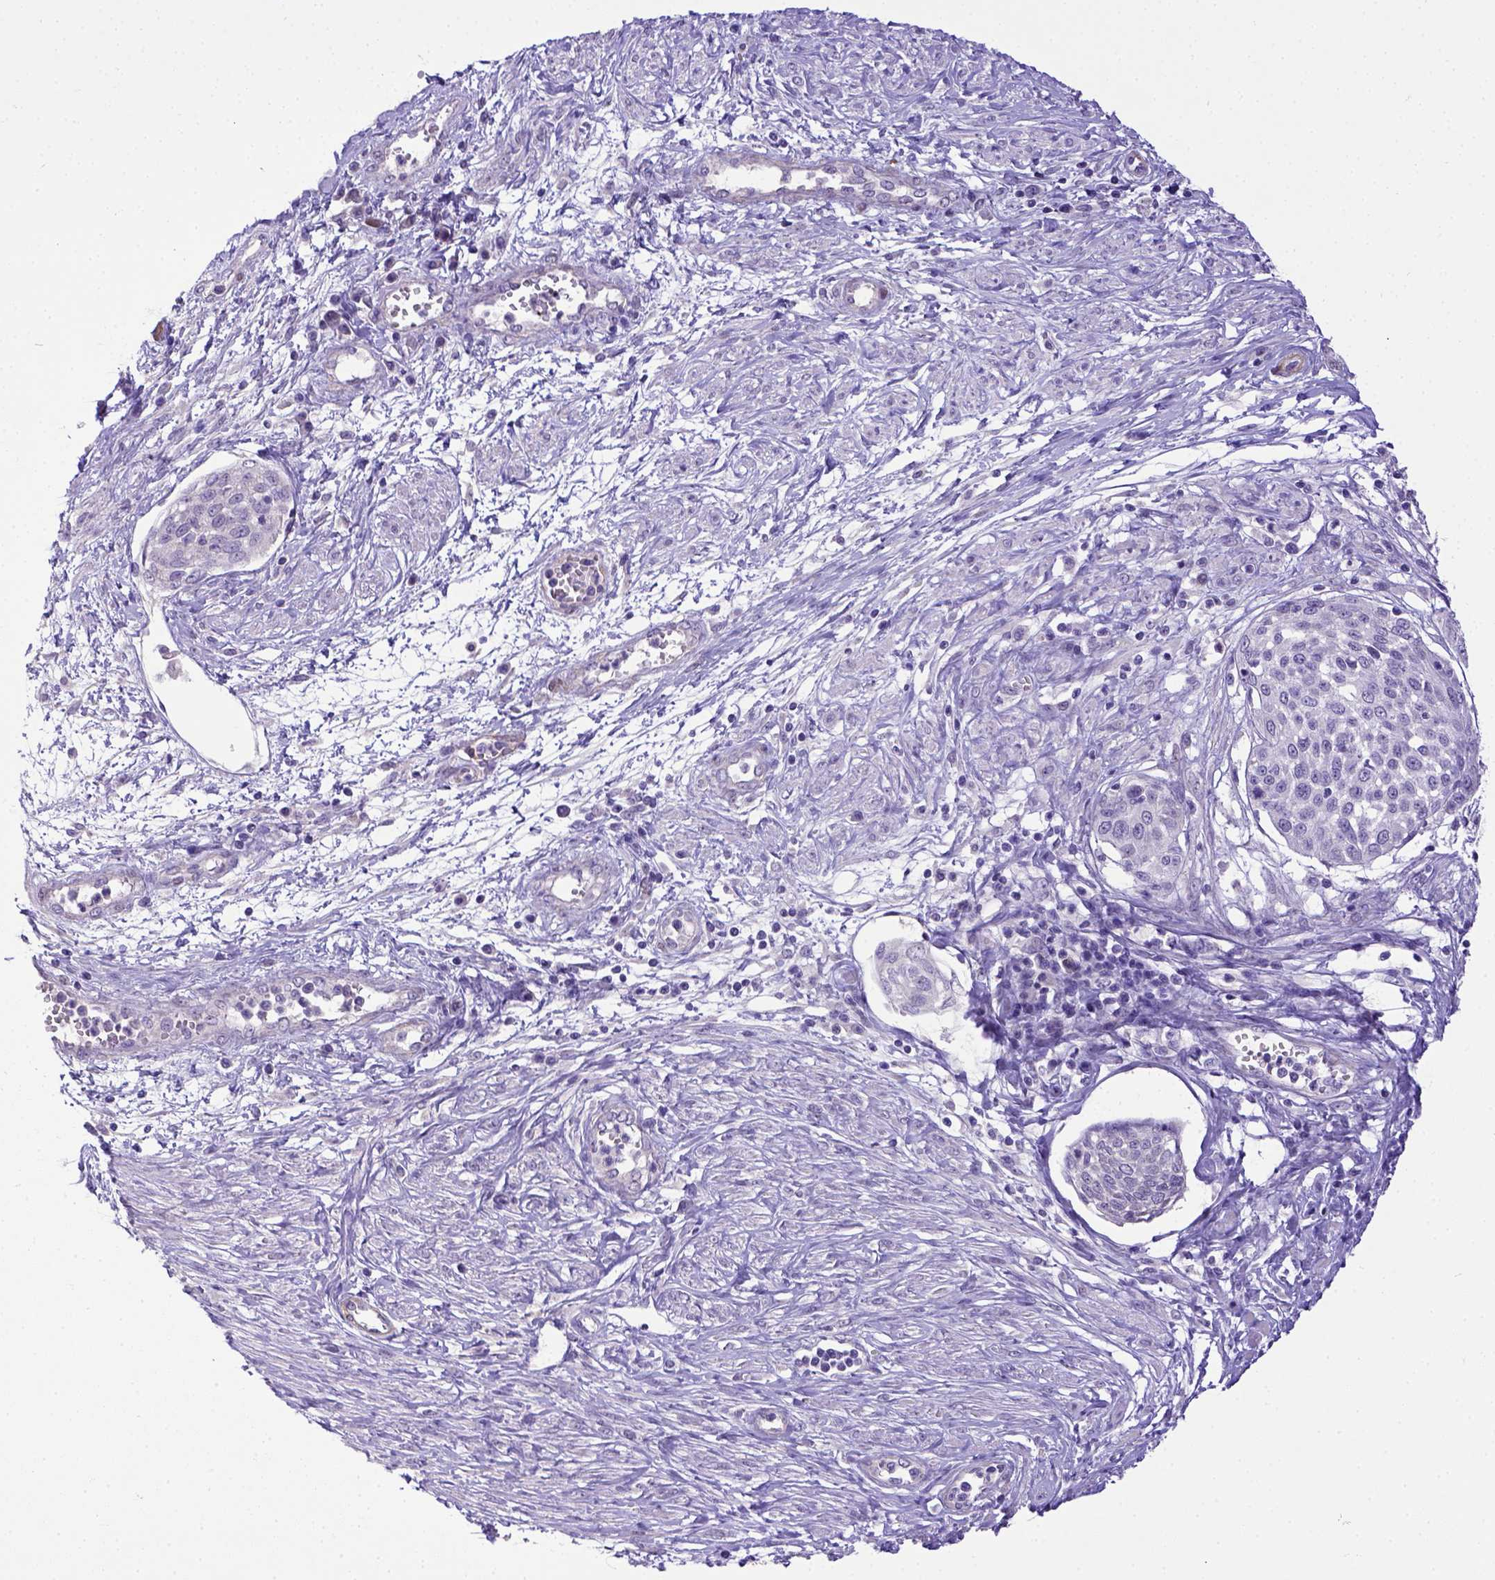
{"staining": {"intensity": "negative", "quantity": "none", "location": "none"}, "tissue": "cervical cancer", "cell_type": "Tumor cells", "image_type": "cancer", "snomed": [{"axis": "morphology", "description": "Squamous cell carcinoma, NOS"}, {"axis": "topography", "description": "Cervix"}], "caption": "This is a micrograph of immunohistochemistry staining of cervical cancer (squamous cell carcinoma), which shows no expression in tumor cells. Nuclei are stained in blue.", "gene": "BTN1A1", "patient": {"sex": "female", "age": 34}}